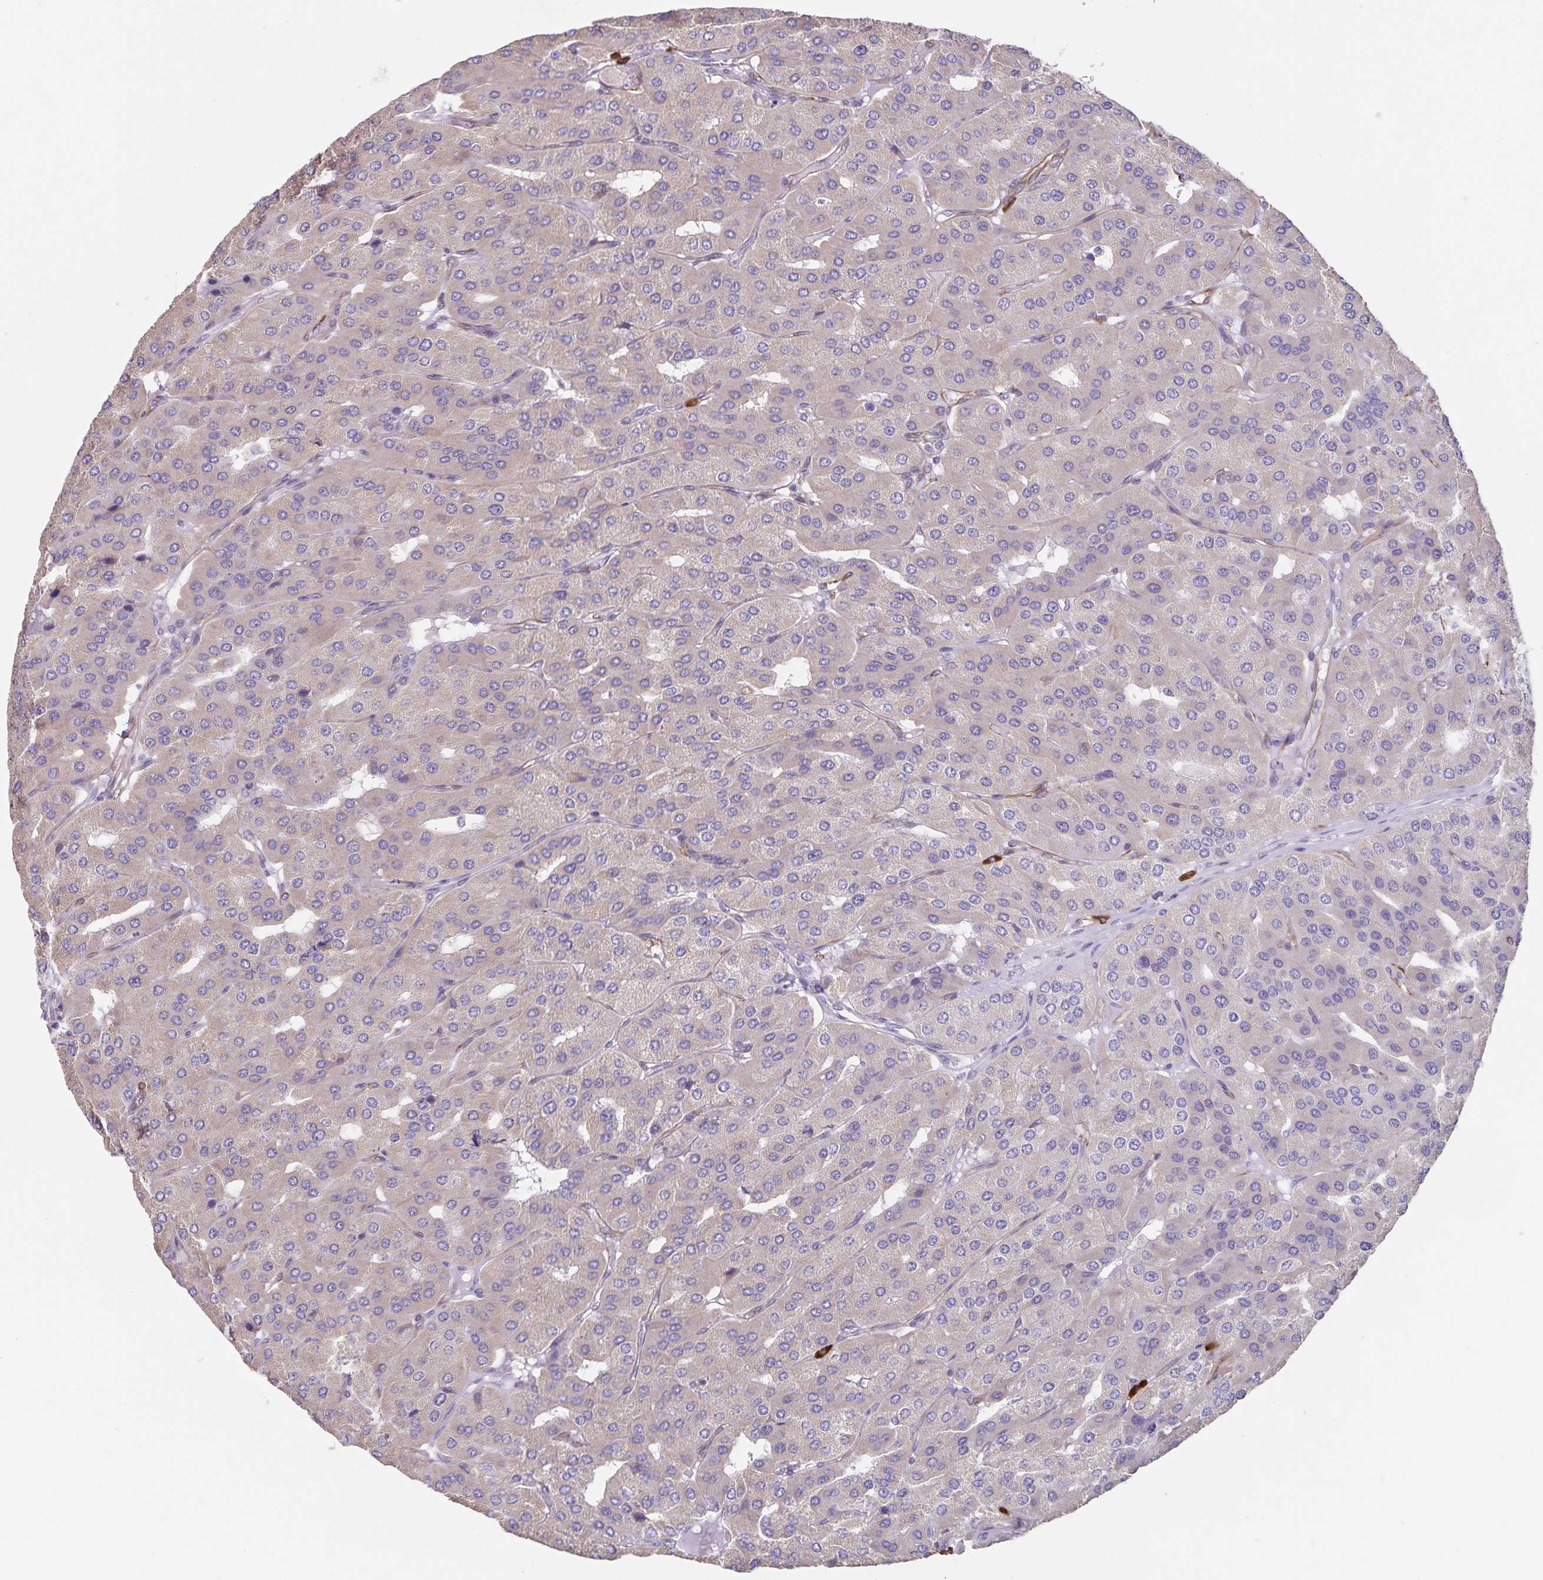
{"staining": {"intensity": "negative", "quantity": "none", "location": "none"}, "tissue": "parathyroid gland", "cell_type": "Glandular cells", "image_type": "normal", "snomed": [{"axis": "morphology", "description": "Normal tissue, NOS"}, {"axis": "morphology", "description": "Adenoma, NOS"}, {"axis": "topography", "description": "Parathyroid gland"}], "caption": "IHC micrograph of normal parathyroid gland: human parathyroid gland stained with DAB displays no significant protein staining in glandular cells.", "gene": "SYNM", "patient": {"sex": "female", "age": 86}}